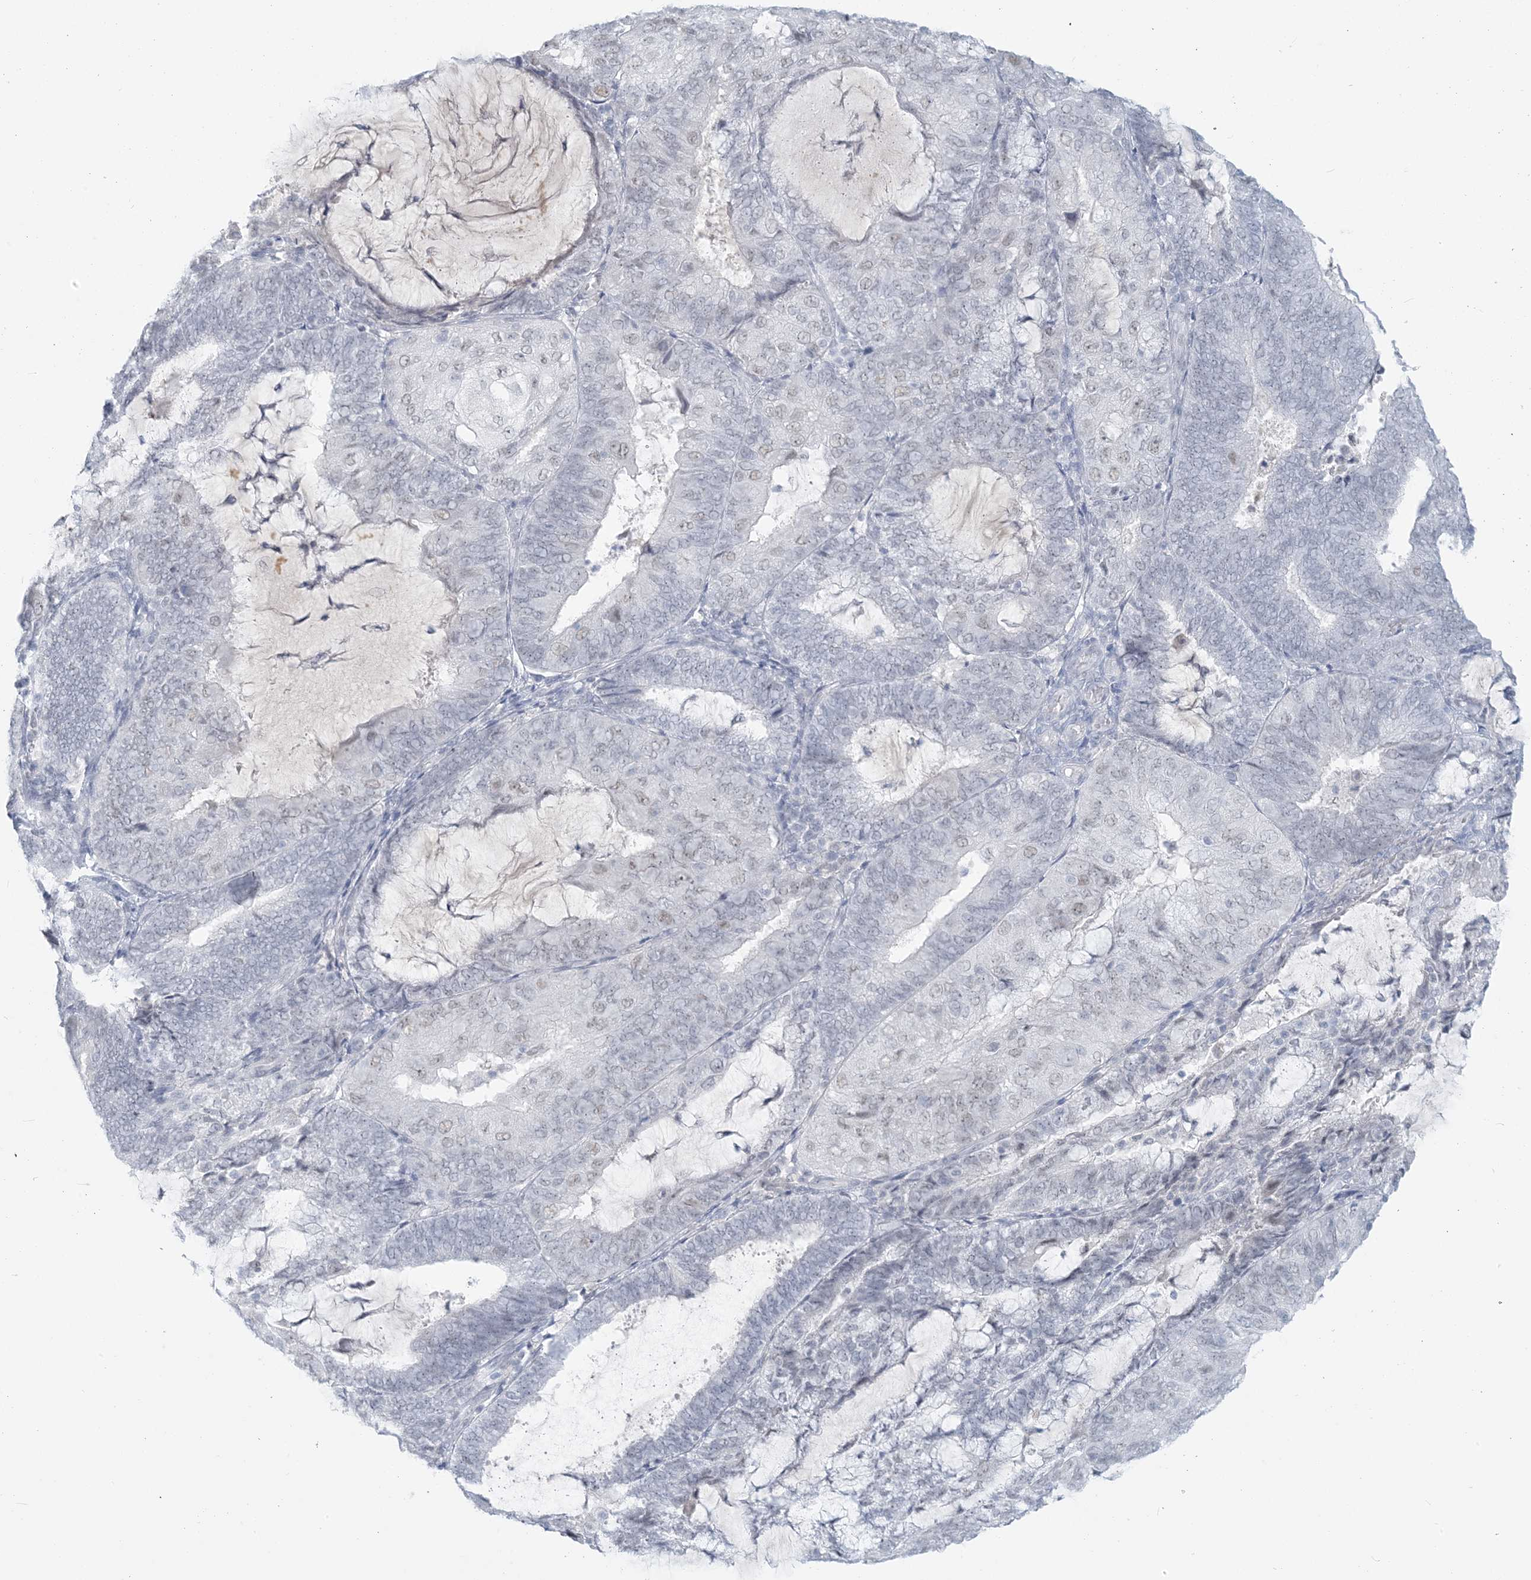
{"staining": {"intensity": "negative", "quantity": "none", "location": "none"}, "tissue": "endometrial cancer", "cell_type": "Tumor cells", "image_type": "cancer", "snomed": [{"axis": "morphology", "description": "Adenocarcinoma, NOS"}, {"axis": "topography", "description": "Endometrium"}], "caption": "The immunohistochemistry (IHC) image has no significant positivity in tumor cells of endometrial adenocarcinoma tissue. Nuclei are stained in blue.", "gene": "SCML1", "patient": {"sex": "female", "age": 81}}